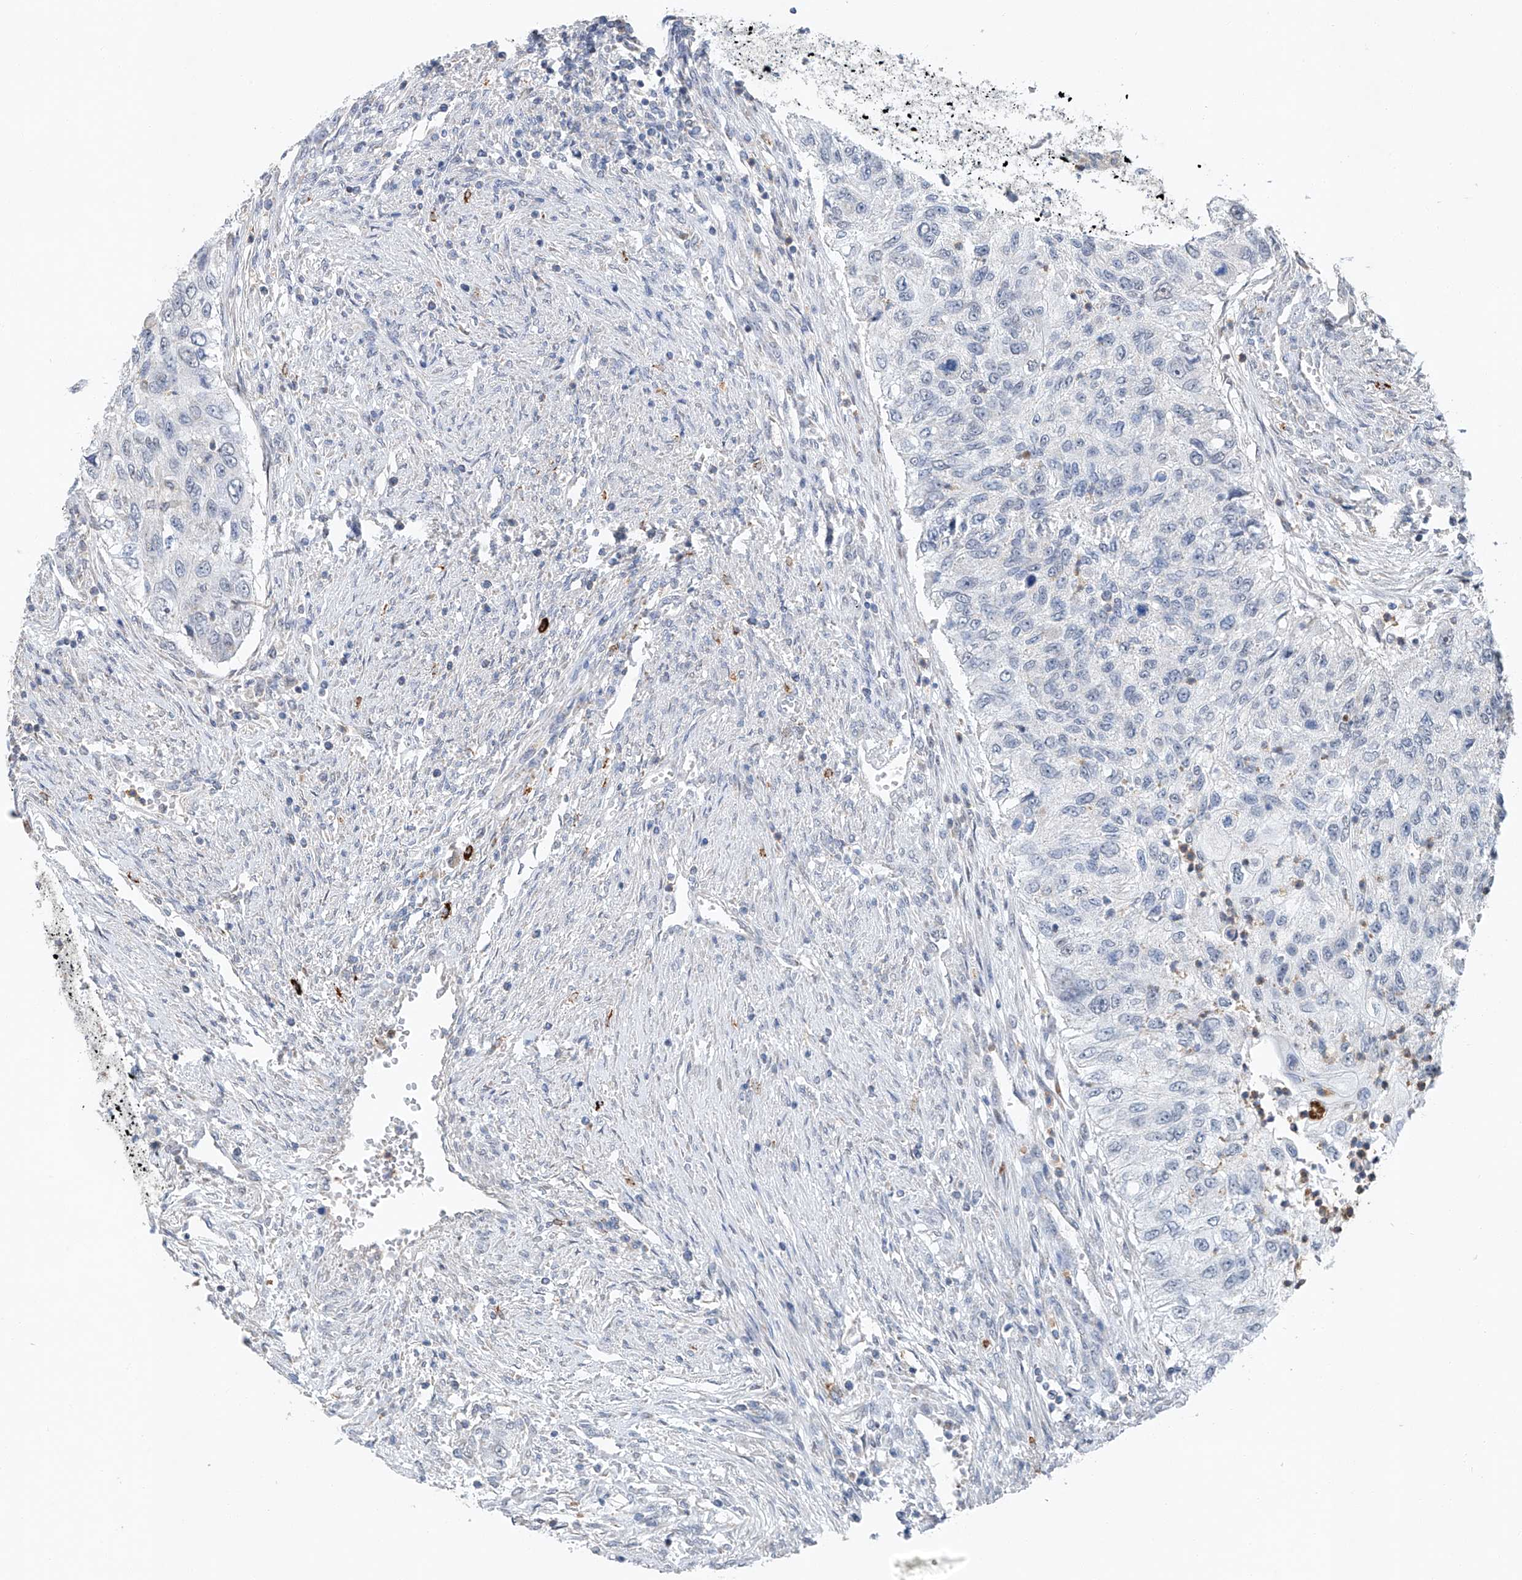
{"staining": {"intensity": "negative", "quantity": "none", "location": "none"}, "tissue": "urothelial cancer", "cell_type": "Tumor cells", "image_type": "cancer", "snomed": [{"axis": "morphology", "description": "Urothelial carcinoma, High grade"}, {"axis": "topography", "description": "Urinary bladder"}], "caption": "Tumor cells show no significant protein positivity in urothelial carcinoma (high-grade).", "gene": "KLF15", "patient": {"sex": "female", "age": 60}}